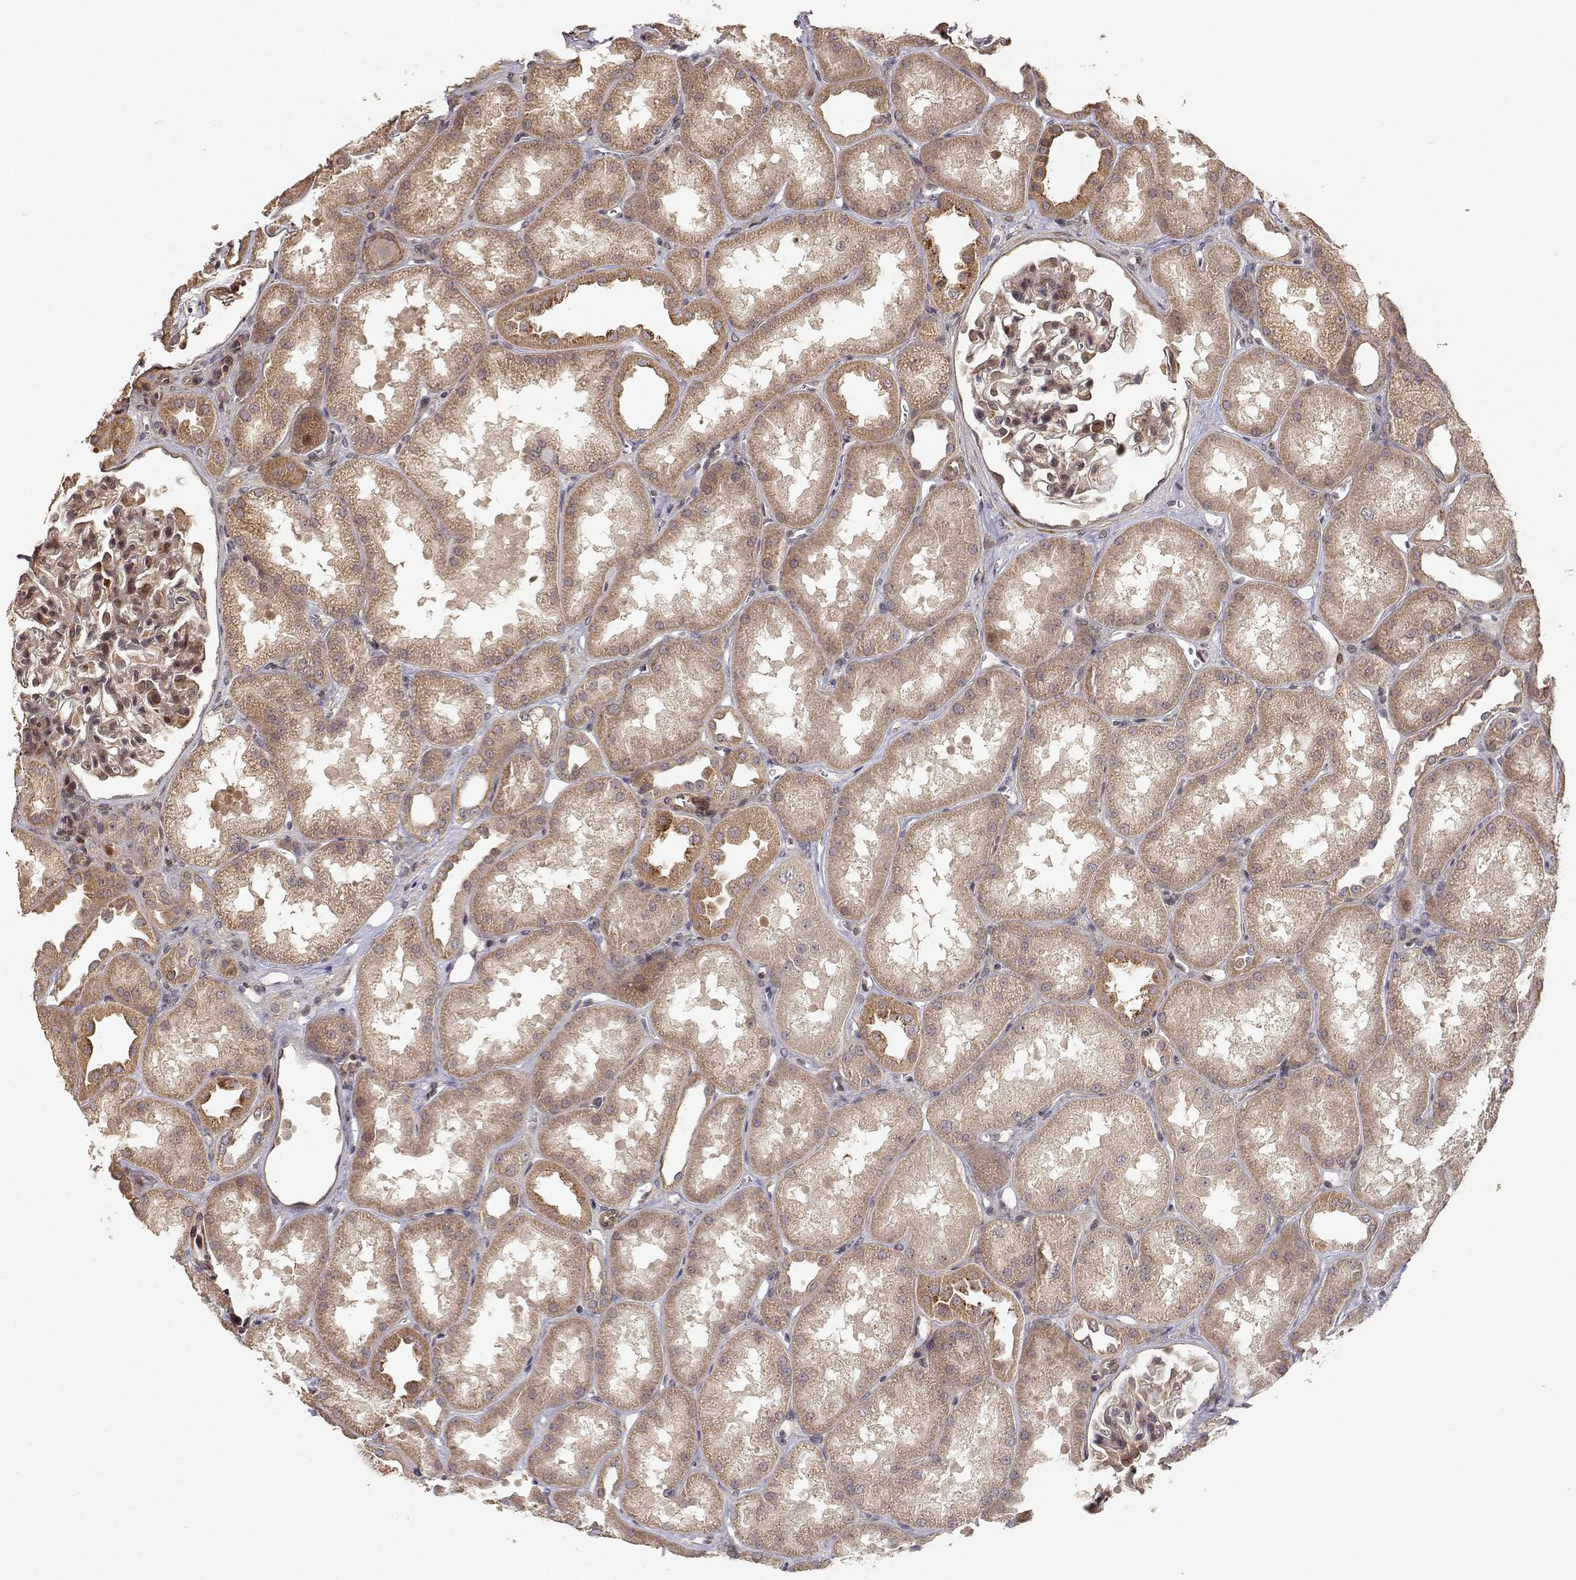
{"staining": {"intensity": "weak", "quantity": ">75%", "location": "cytoplasmic/membranous"}, "tissue": "kidney", "cell_type": "Cells in glomeruli", "image_type": "normal", "snomed": [{"axis": "morphology", "description": "Normal tissue, NOS"}, {"axis": "topography", "description": "Kidney"}], "caption": "The photomicrograph shows a brown stain indicating the presence of a protein in the cytoplasmic/membranous of cells in glomeruli in kidney. The protein is shown in brown color, while the nuclei are stained blue.", "gene": "PICK1", "patient": {"sex": "male", "age": 61}}